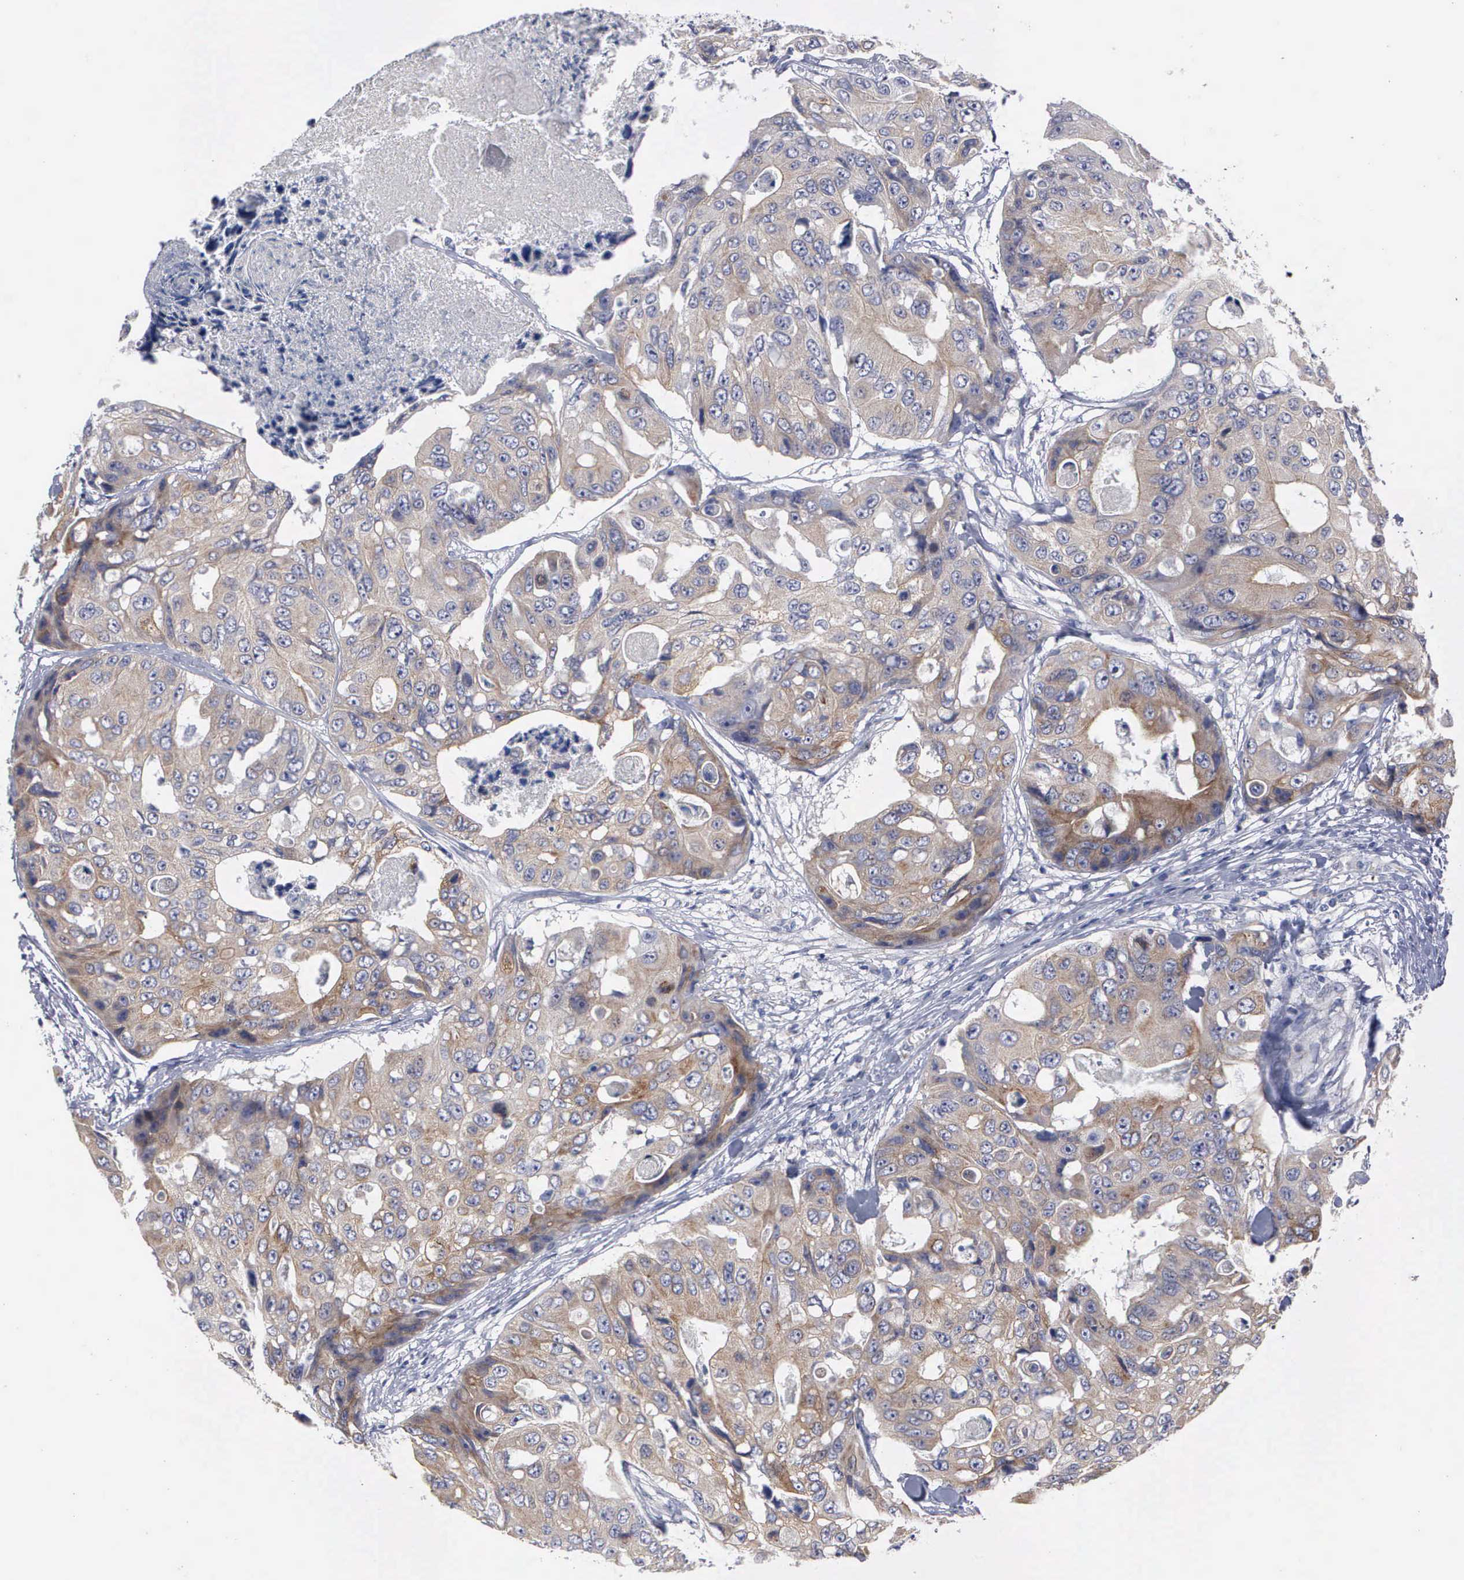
{"staining": {"intensity": "weak", "quantity": ">75%", "location": "cytoplasmic/membranous"}, "tissue": "colorectal cancer", "cell_type": "Tumor cells", "image_type": "cancer", "snomed": [{"axis": "morphology", "description": "Adenocarcinoma, NOS"}, {"axis": "topography", "description": "Colon"}], "caption": "Immunohistochemistry (IHC) micrograph of adenocarcinoma (colorectal) stained for a protein (brown), which demonstrates low levels of weak cytoplasmic/membranous staining in about >75% of tumor cells.", "gene": "CEP170B", "patient": {"sex": "female", "age": 86}}